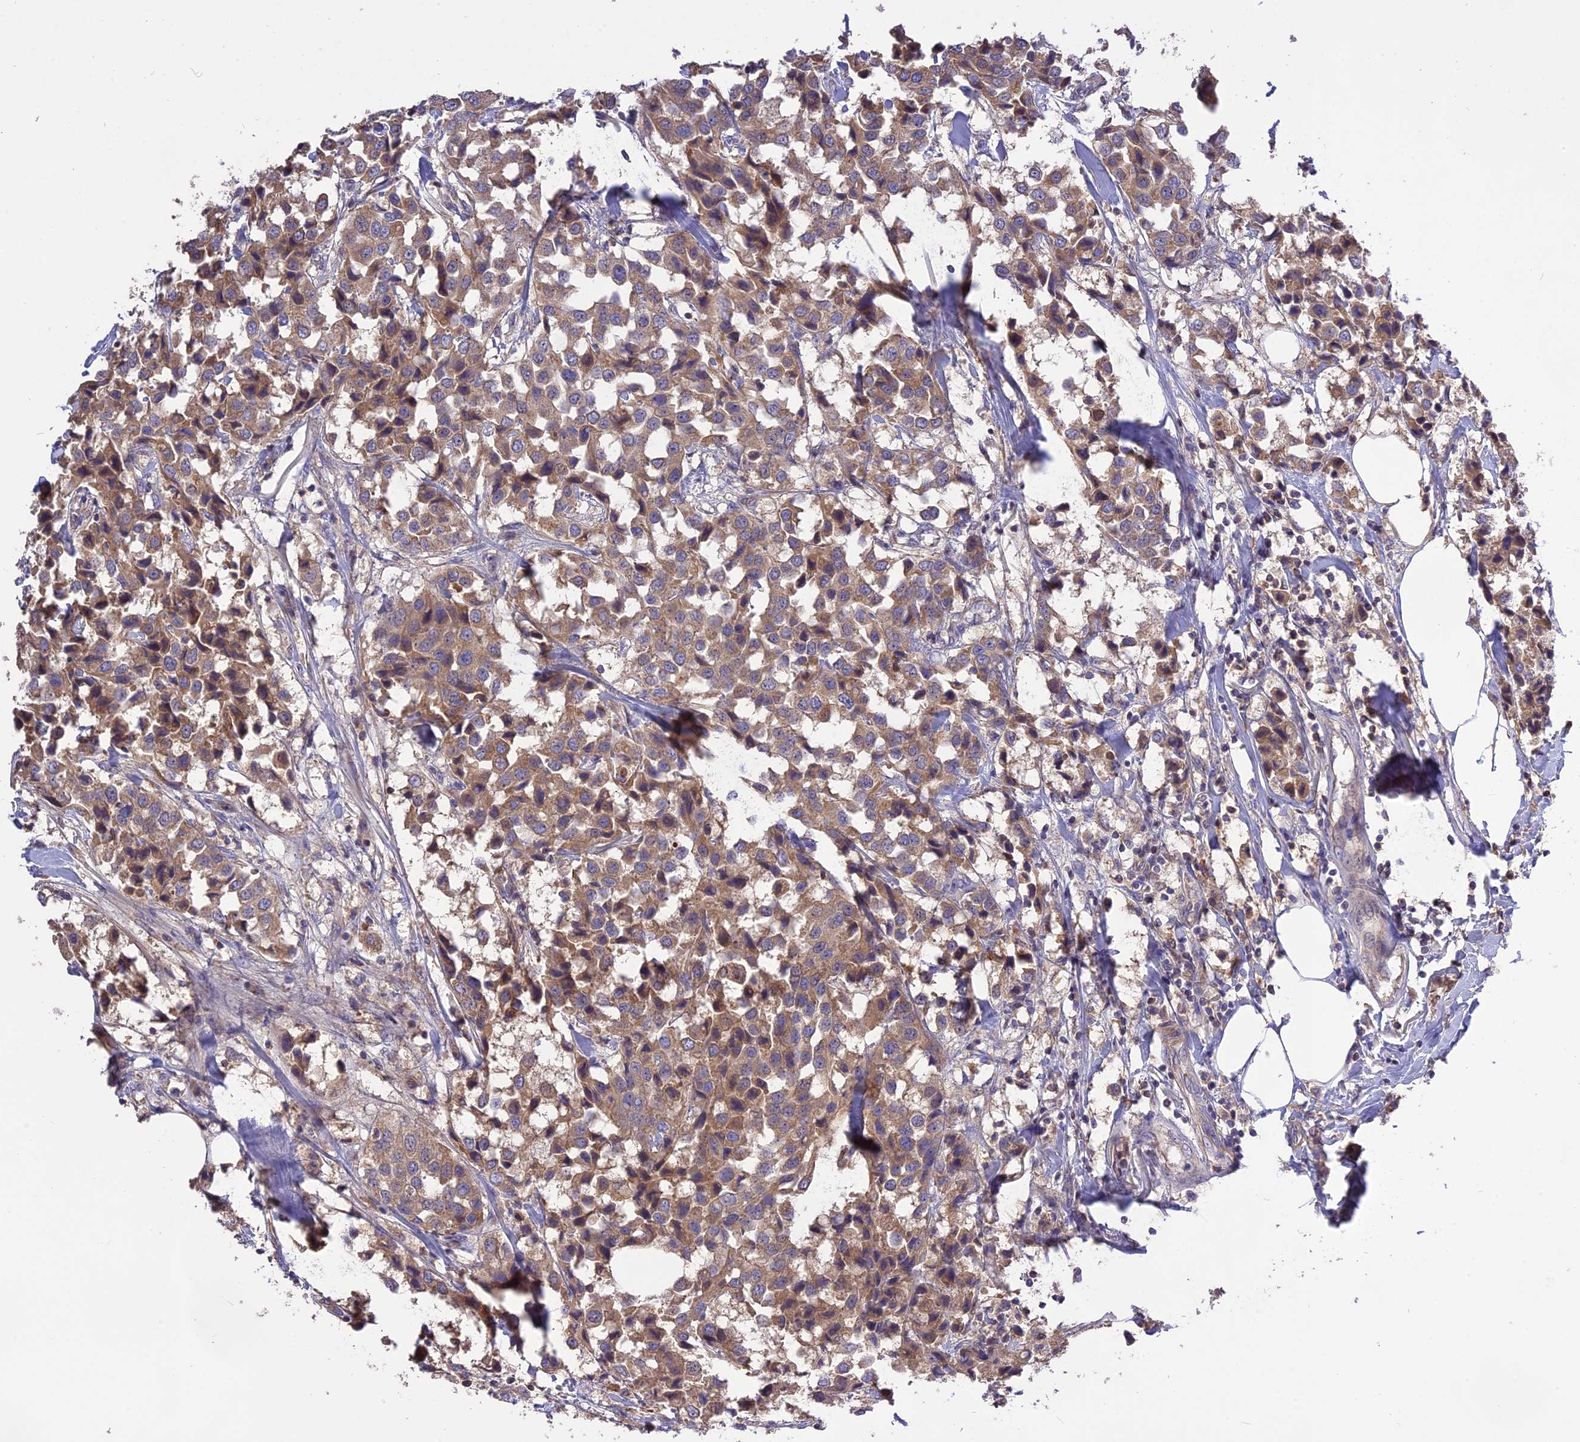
{"staining": {"intensity": "moderate", "quantity": ">75%", "location": "cytoplasmic/membranous"}, "tissue": "breast cancer", "cell_type": "Tumor cells", "image_type": "cancer", "snomed": [{"axis": "morphology", "description": "Duct carcinoma"}, {"axis": "topography", "description": "Breast"}], "caption": "Breast cancer (invasive ductal carcinoma) stained for a protein exhibits moderate cytoplasmic/membranous positivity in tumor cells.", "gene": "NUDT8", "patient": {"sex": "female", "age": 80}}